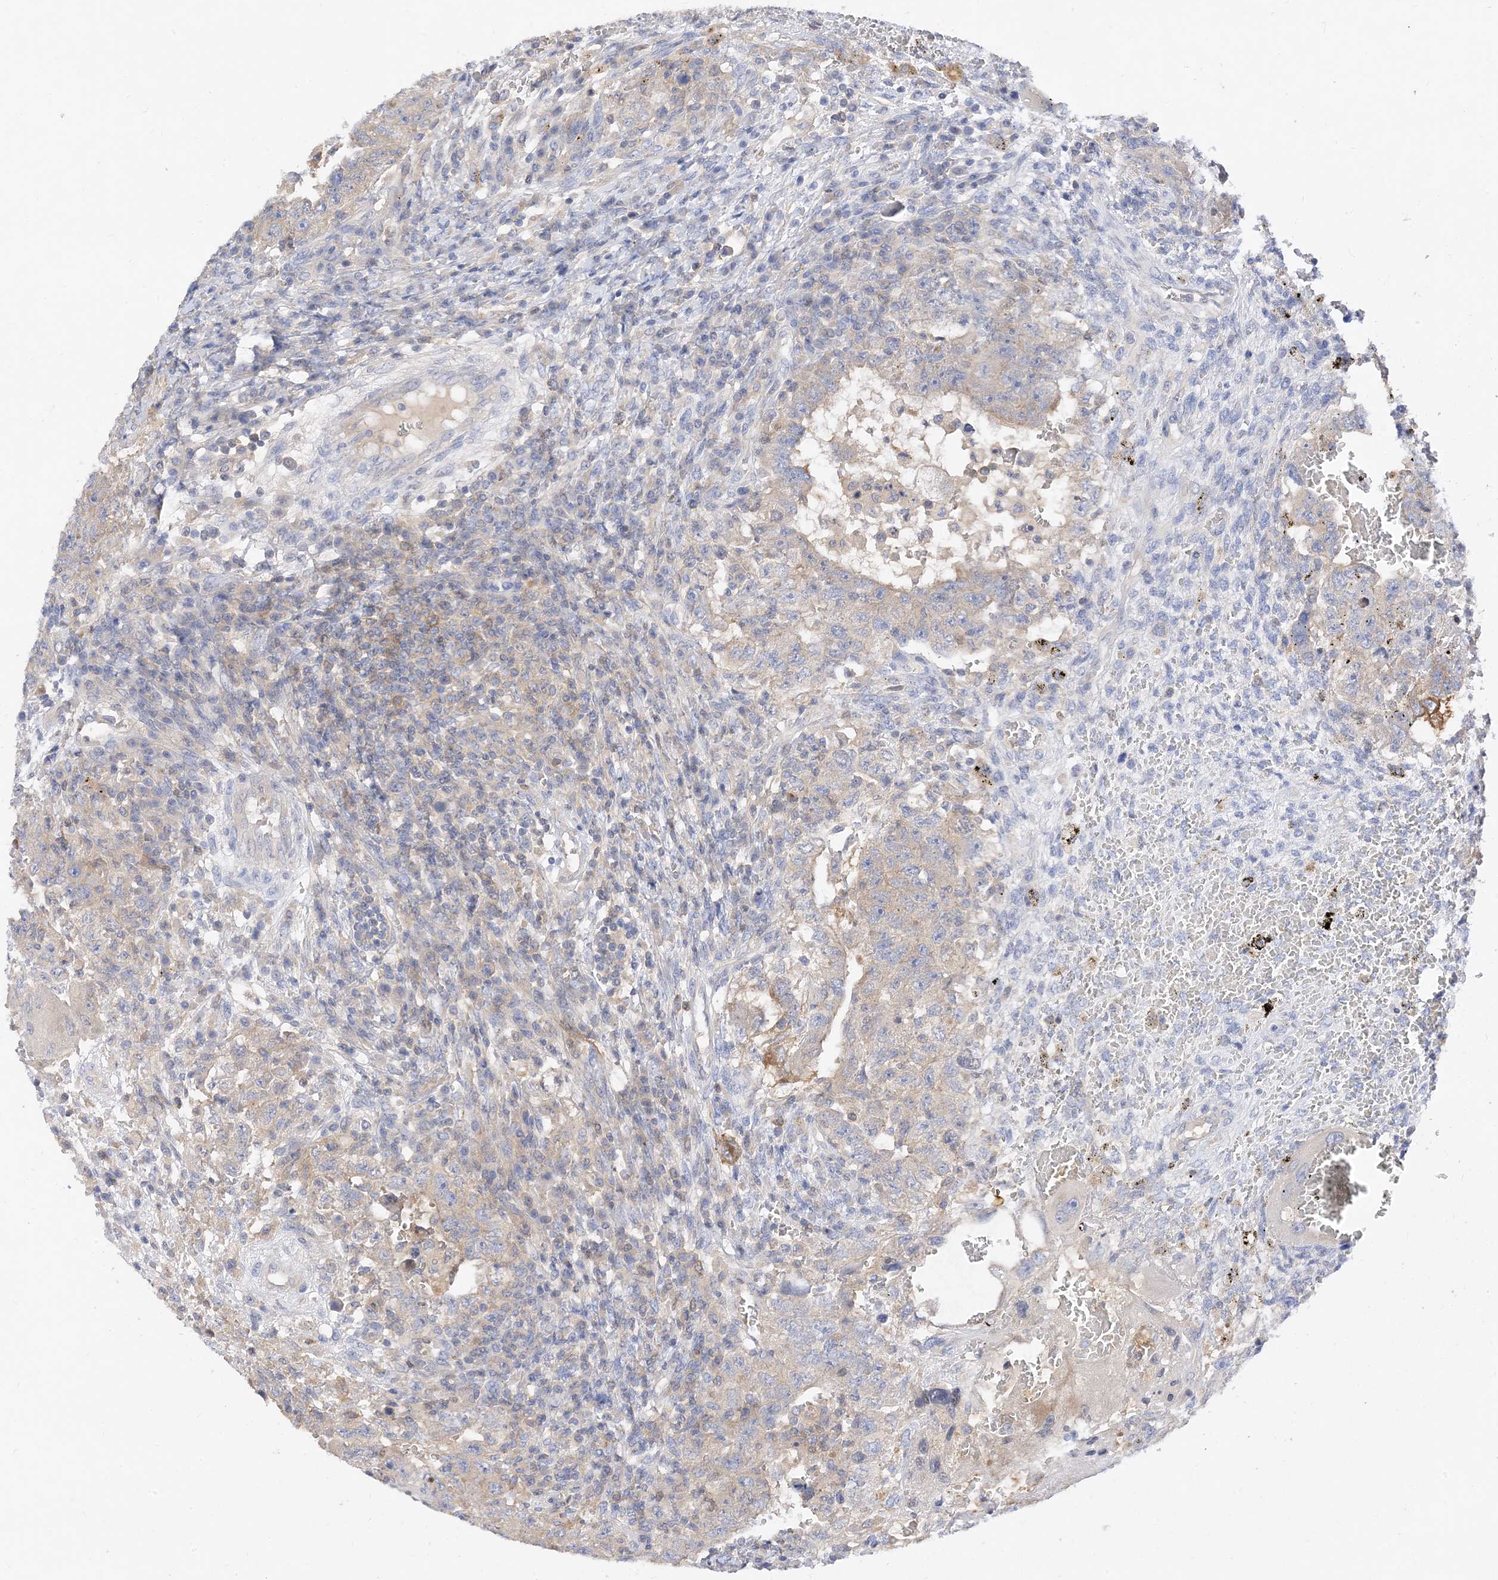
{"staining": {"intensity": "weak", "quantity": "25%-75%", "location": "cytoplasmic/membranous"}, "tissue": "testis cancer", "cell_type": "Tumor cells", "image_type": "cancer", "snomed": [{"axis": "morphology", "description": "Carcinoma, Embryonal, NOS"}, {"axis": "topography", "description": "Testis"}], "caption": "Testis cancer stained for a protein reveals weak cytoplasmic/membranous positivity in tumor cells.", "gene": "ARV1", "patient": {"sex": "male", "age": 26}}